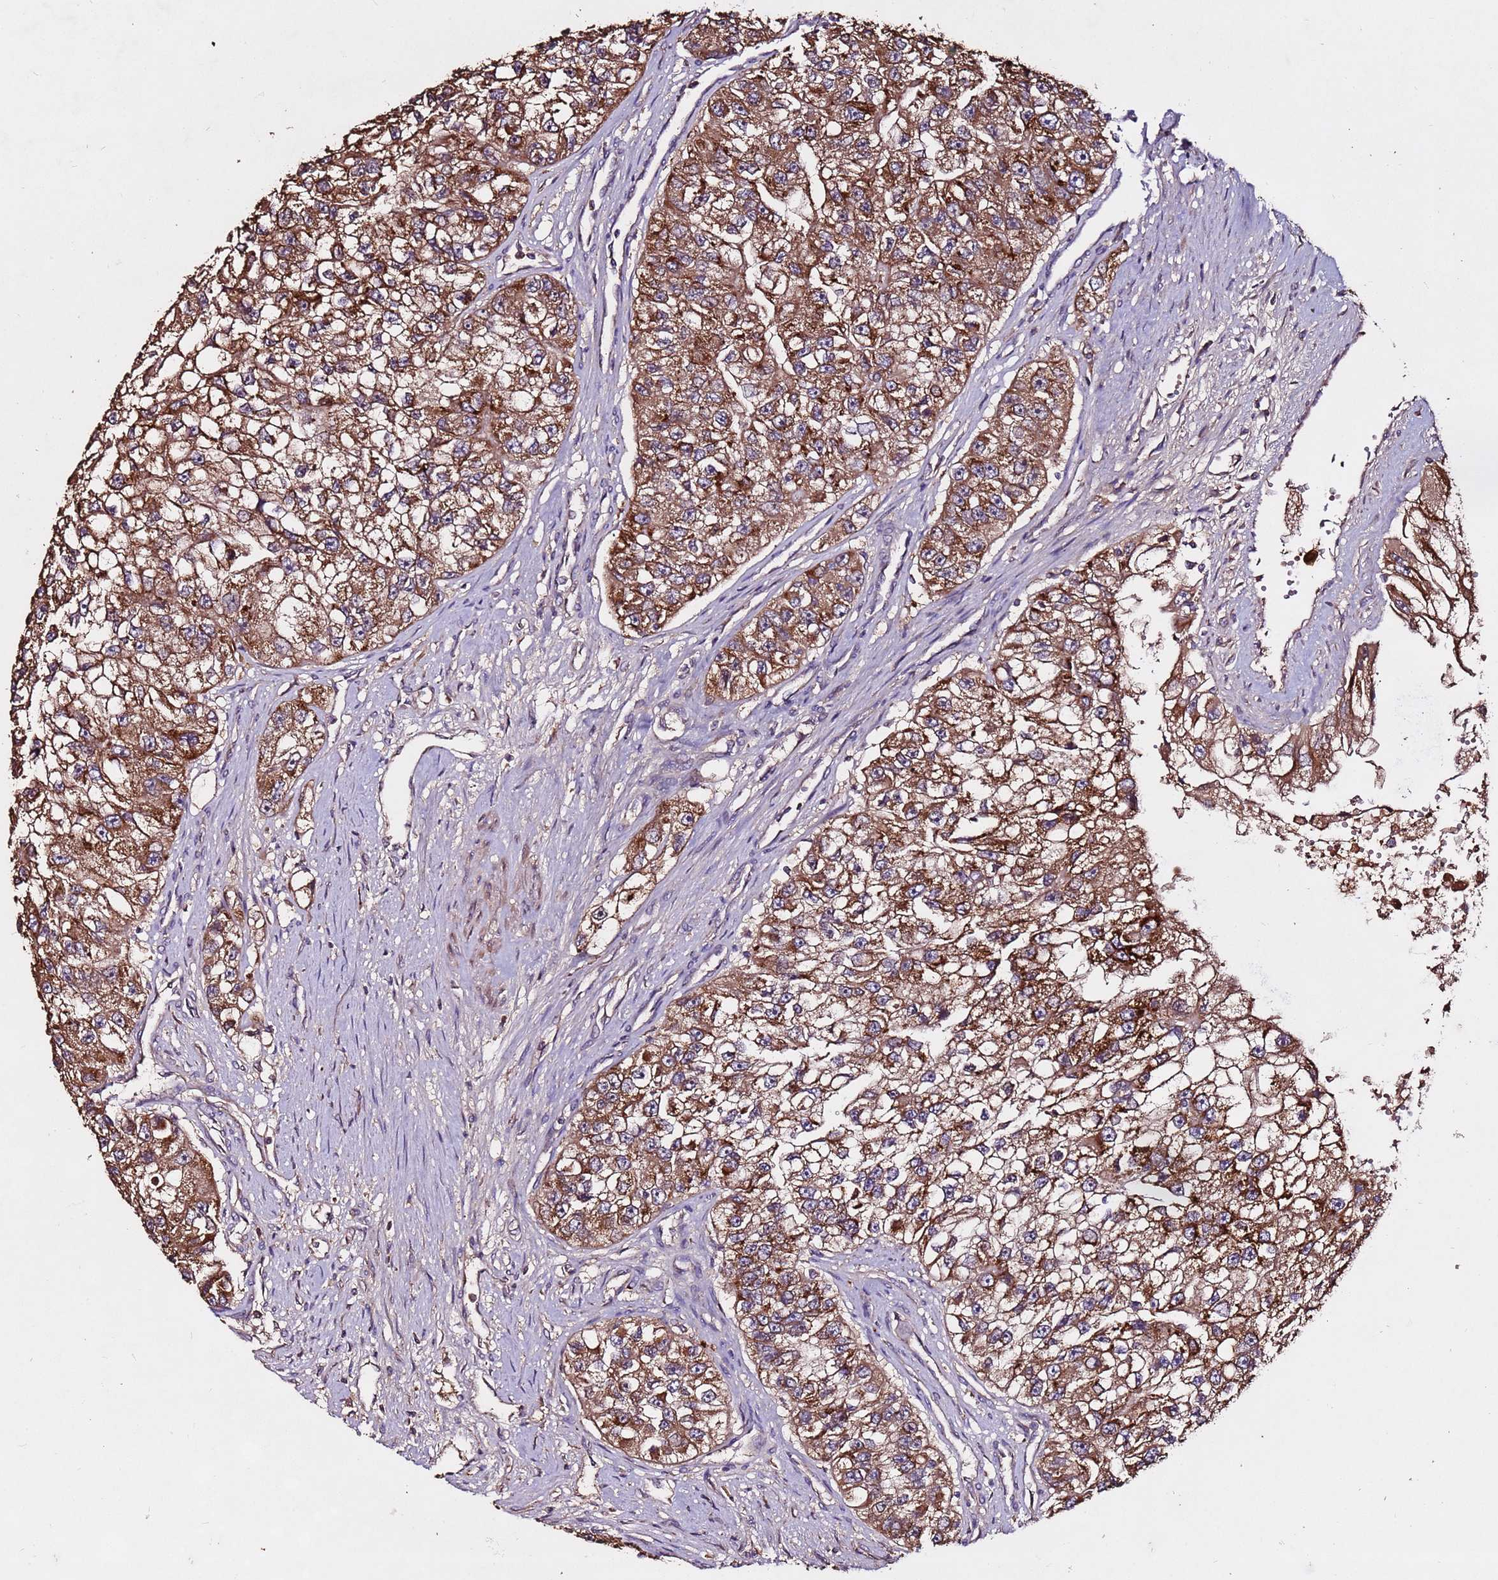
{"staining": {"intensity": "moderate", "quantity": ">75%", "location": "cytoplasmic/membranous"}, "tissue": "renal cancer", "cell_type": "Tumor cells", "image_type": "cancer", "snomed": [{"axis": "morphology", "description": "Adenocarcinoma, NOS"}, {"axis": "topography", "description": "Kidney"}], "caption": "Moderate cytoplasmic/membranous protein positivity is present in about >75% of tumor cells in renal cancer (adenocarcinoma).", "gene": "RPS15A", "patient": {"sex": "male", "age": 63}}